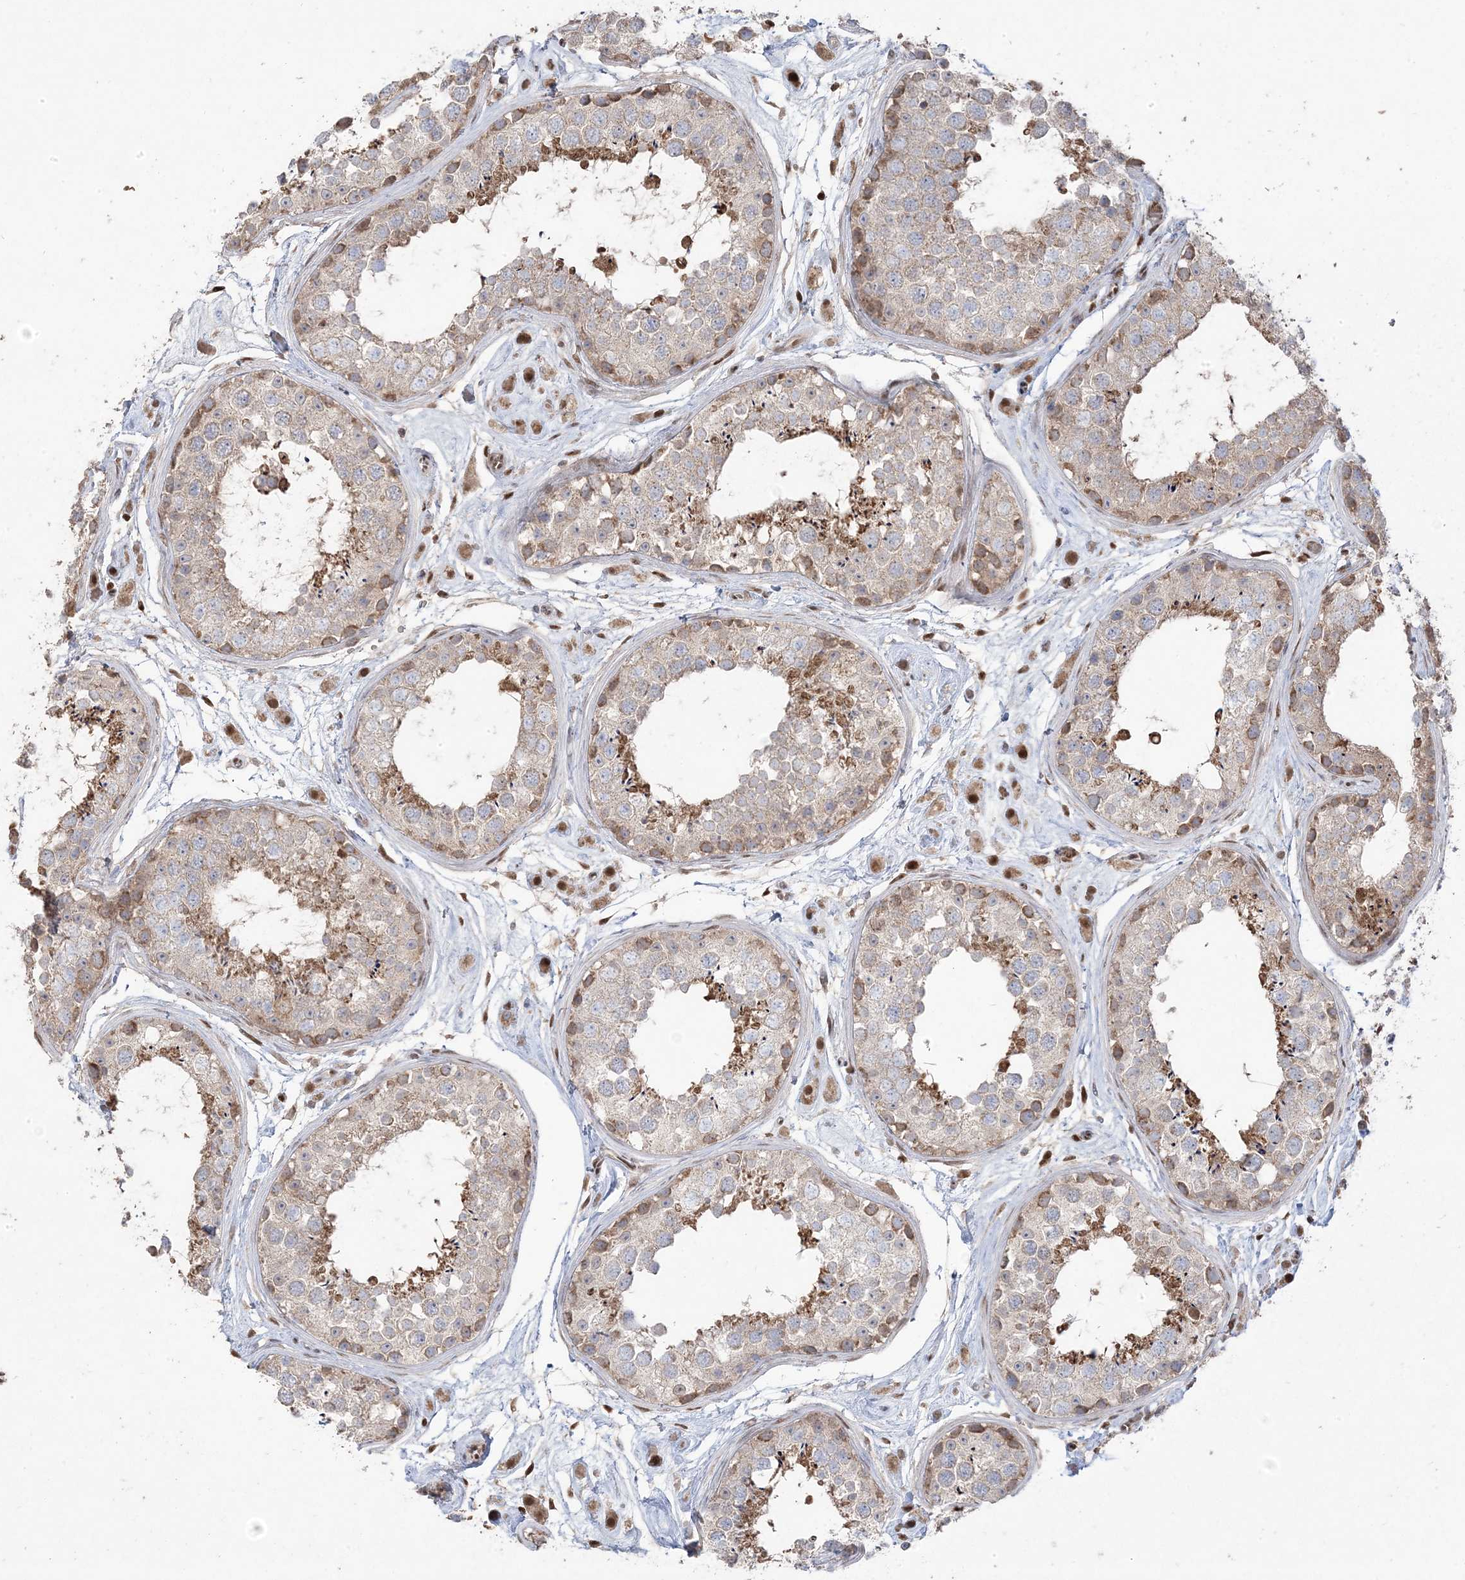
{"staining": {"intensity": "moderate", "quantity": "25%-75%", "location": "cytoplasmic/membranous"}, "tissue": "testis", "cell_type": "Cells in seminiferous ducts", "image_type": "normal", "snomed": [{"axis": "morphology", "description": "Normal tissue, NOS"}, {"axis": "topography", "description": "Testis"}], "caption": "This photomicrograph exhibits normal testis stained with immunohistochemistry (IHC) to label a protein in brown. The cytoplasmic/membranous of cells in seminiferous ducts show moderate positivity for the protein. Nuclei are counter-stained blue.", "gene": "PPOX", "patient": {"sex": "male", "age": 25}}